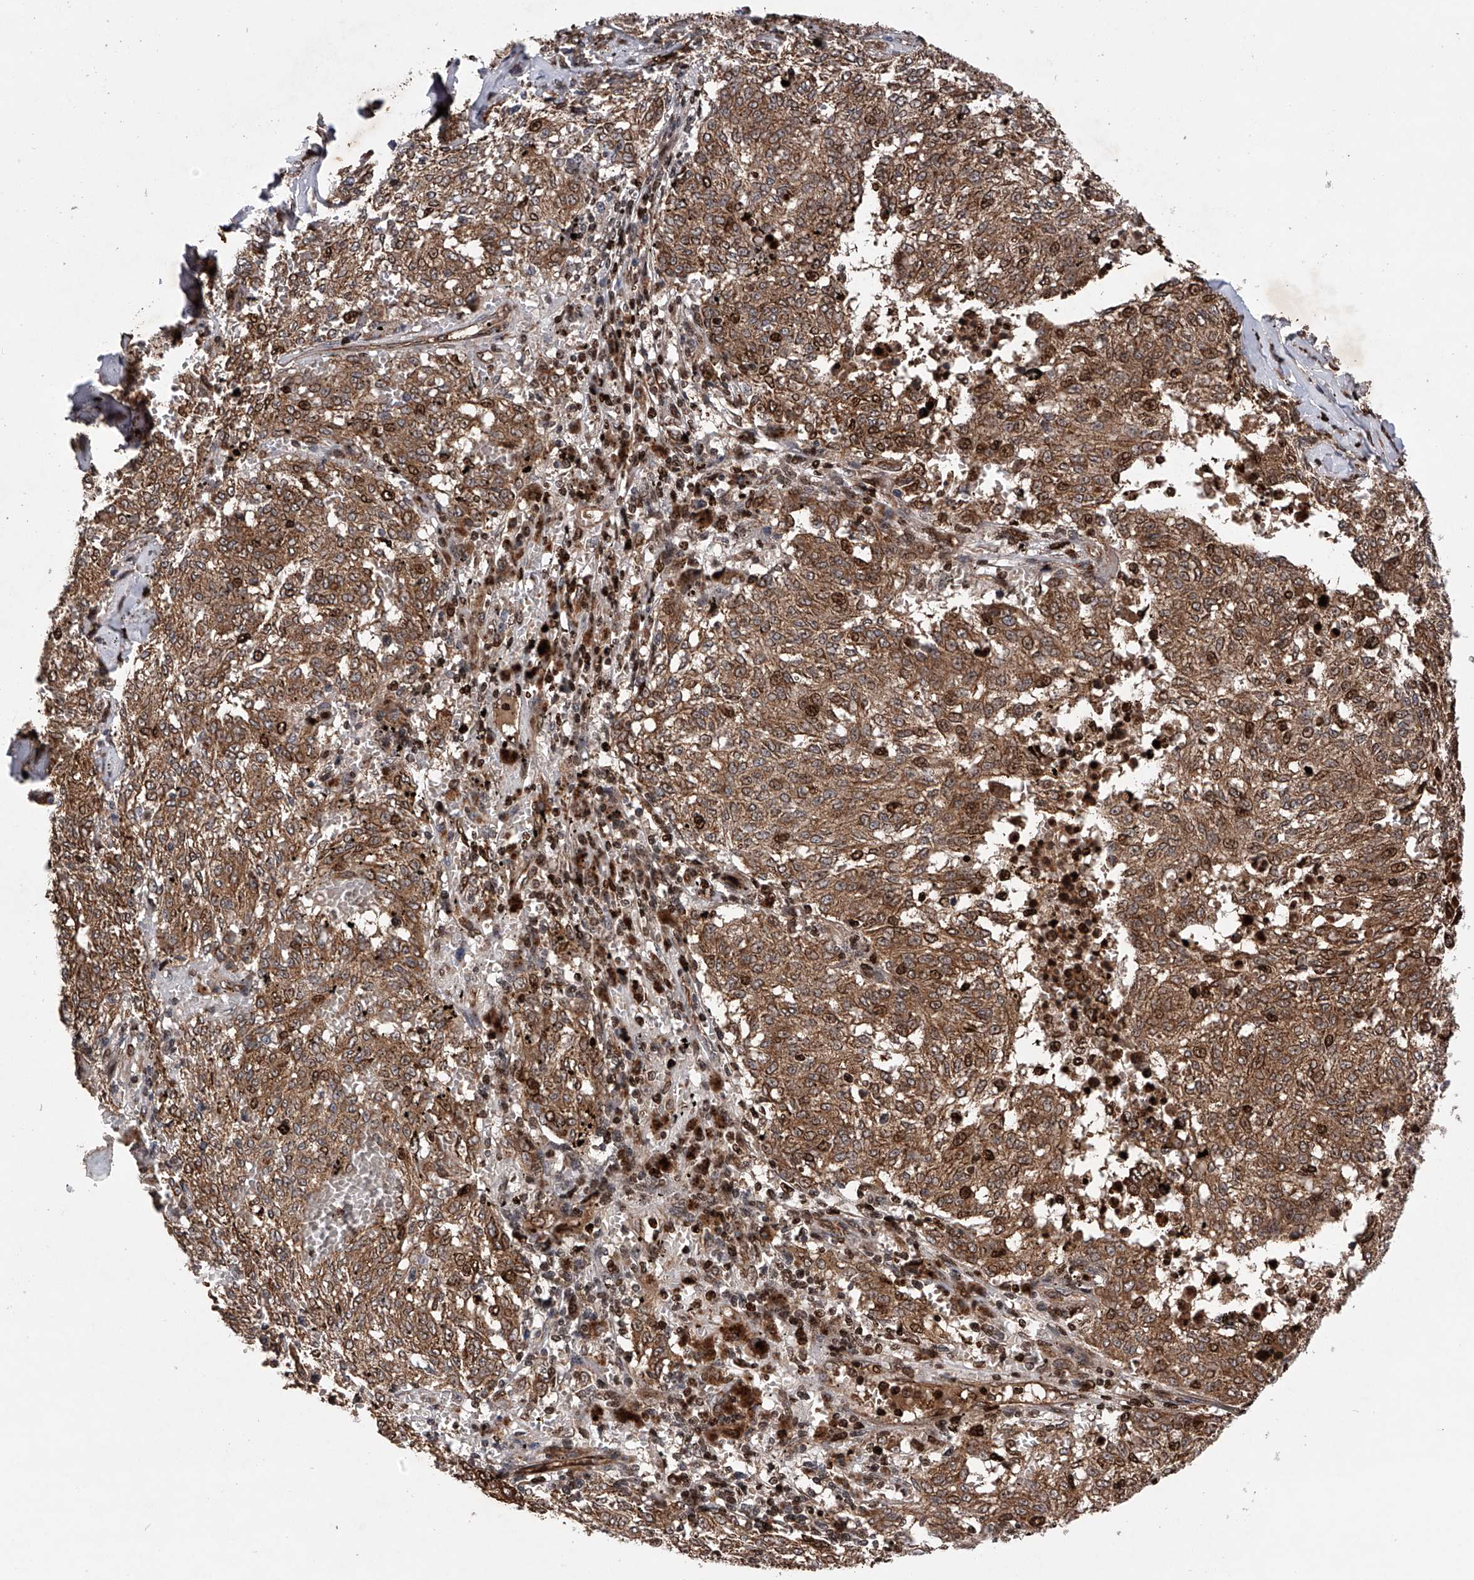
{"staining": {"intensity": "moderate", "quantity": ">75%", "location": "cytoplasmic/membranous,nuclear"}, "tissue": "melanoma", "cell_type": "Tumor cells", "image_type": "cancer", "snomed": [{"axis": "morphology", "description": "Malignant melanoma, NOS"}, {"axis": "topography", "description": "Skin"}], "caption": "Protein staining of malignant melanoma tissue reveals moderate cytoplasmic/membranous and nuclear staining in approximately >75% of tumor cells. The protein is shown in brown color, while the nuclei are stained blue.", "gene": "MAP3K11", "patient": {"sex": "female", "age": 72}}